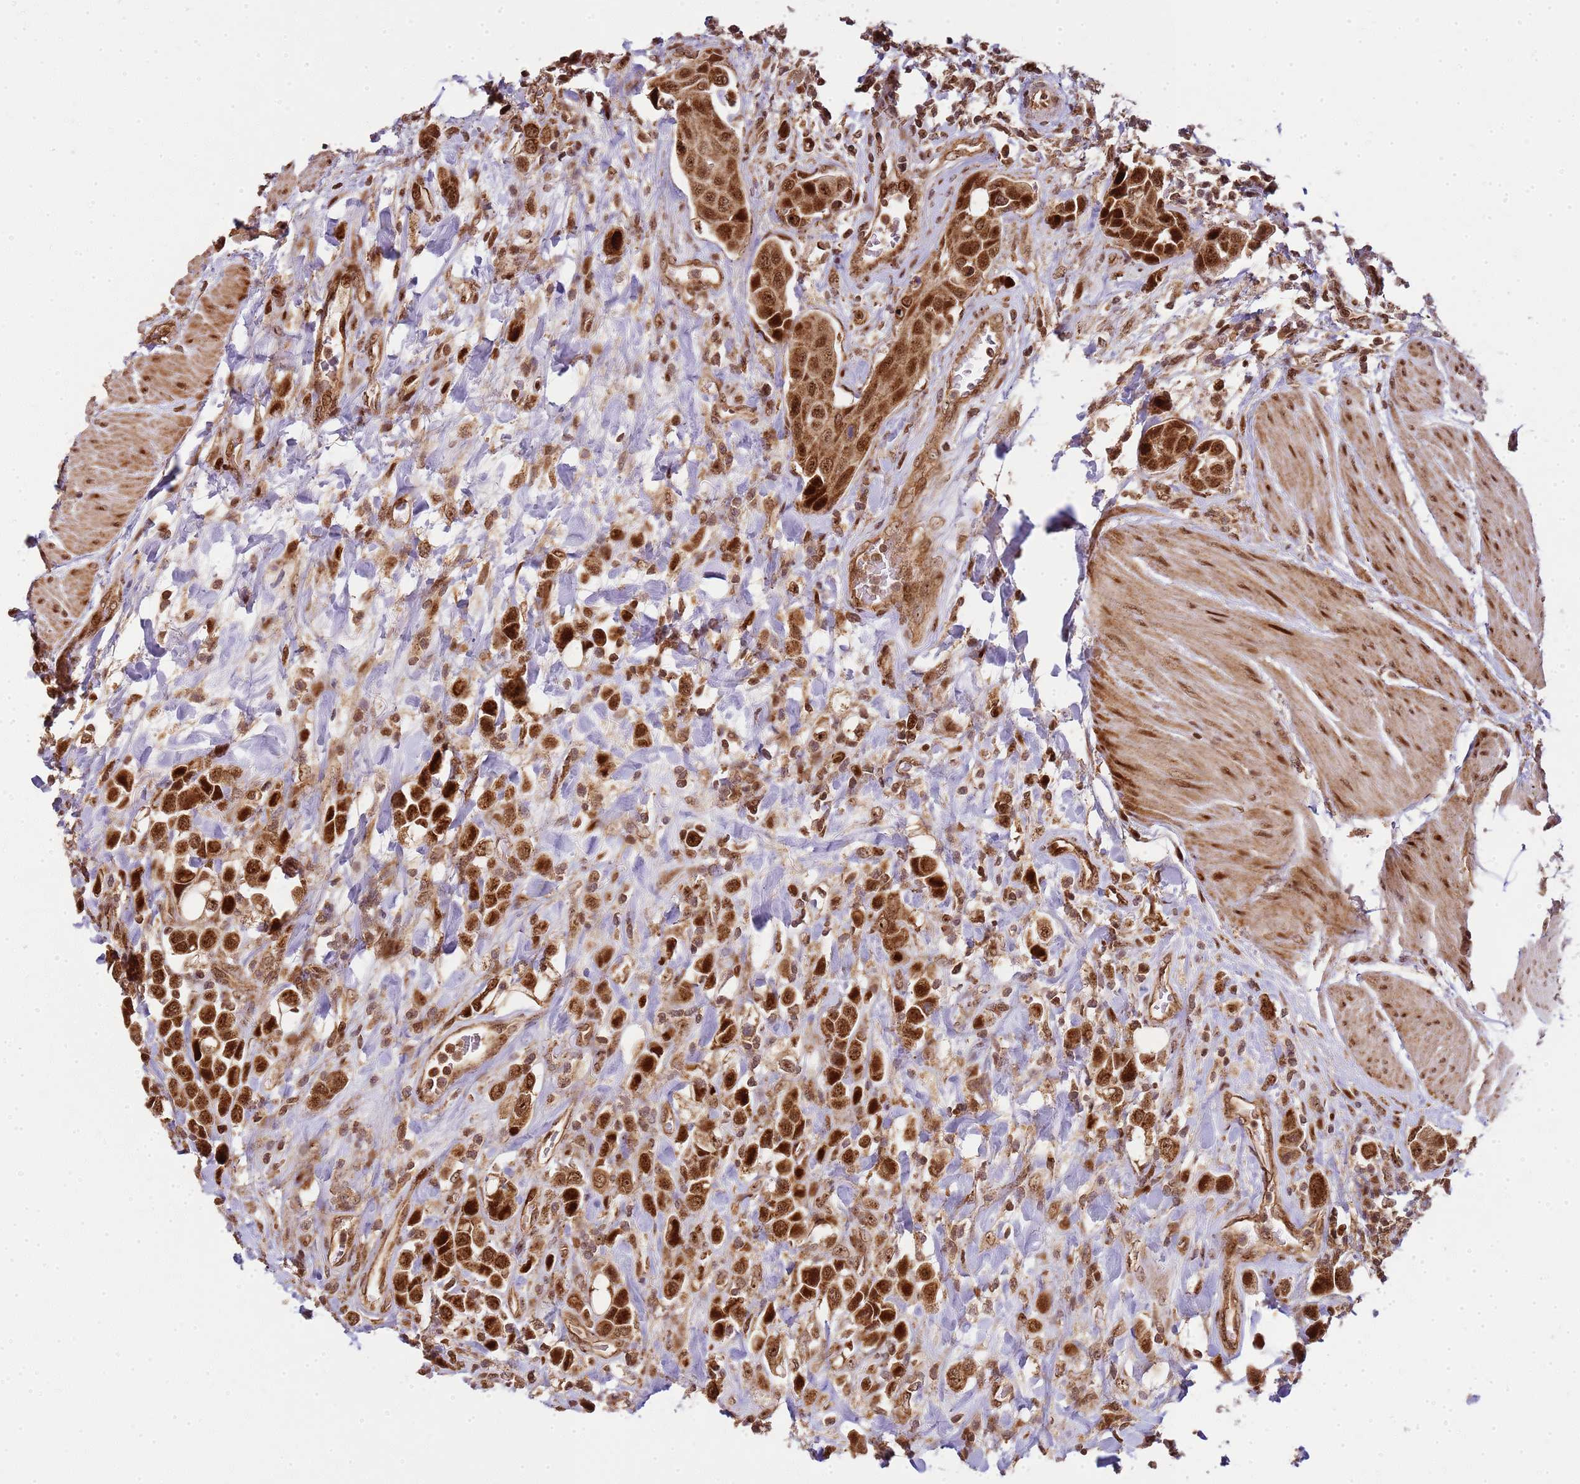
{"staining": {"intensity": "strong", "quantity": ">75%", "location": "cytoplasmic/membranous,nuclear"}, "tissue": "urothelial cancer", "cell_type": "Tumor cells", "image_type": "cancer", "snomed": [{"axis": "morphology", "description": "Urothelial carcinoma, High grade"}, {"axis": "topography", "description": "Urinary bladder"}], "caption": "An immunohistochemistry histopathology image of neoplastic tissue is shown. Protein staining in brown shows strong cytoplasmic/membranous and nuclear positivity in urothelial cancer within tumor cells.", "gene": "PEX14", "patient": {"sex": "male", "age": 50}}